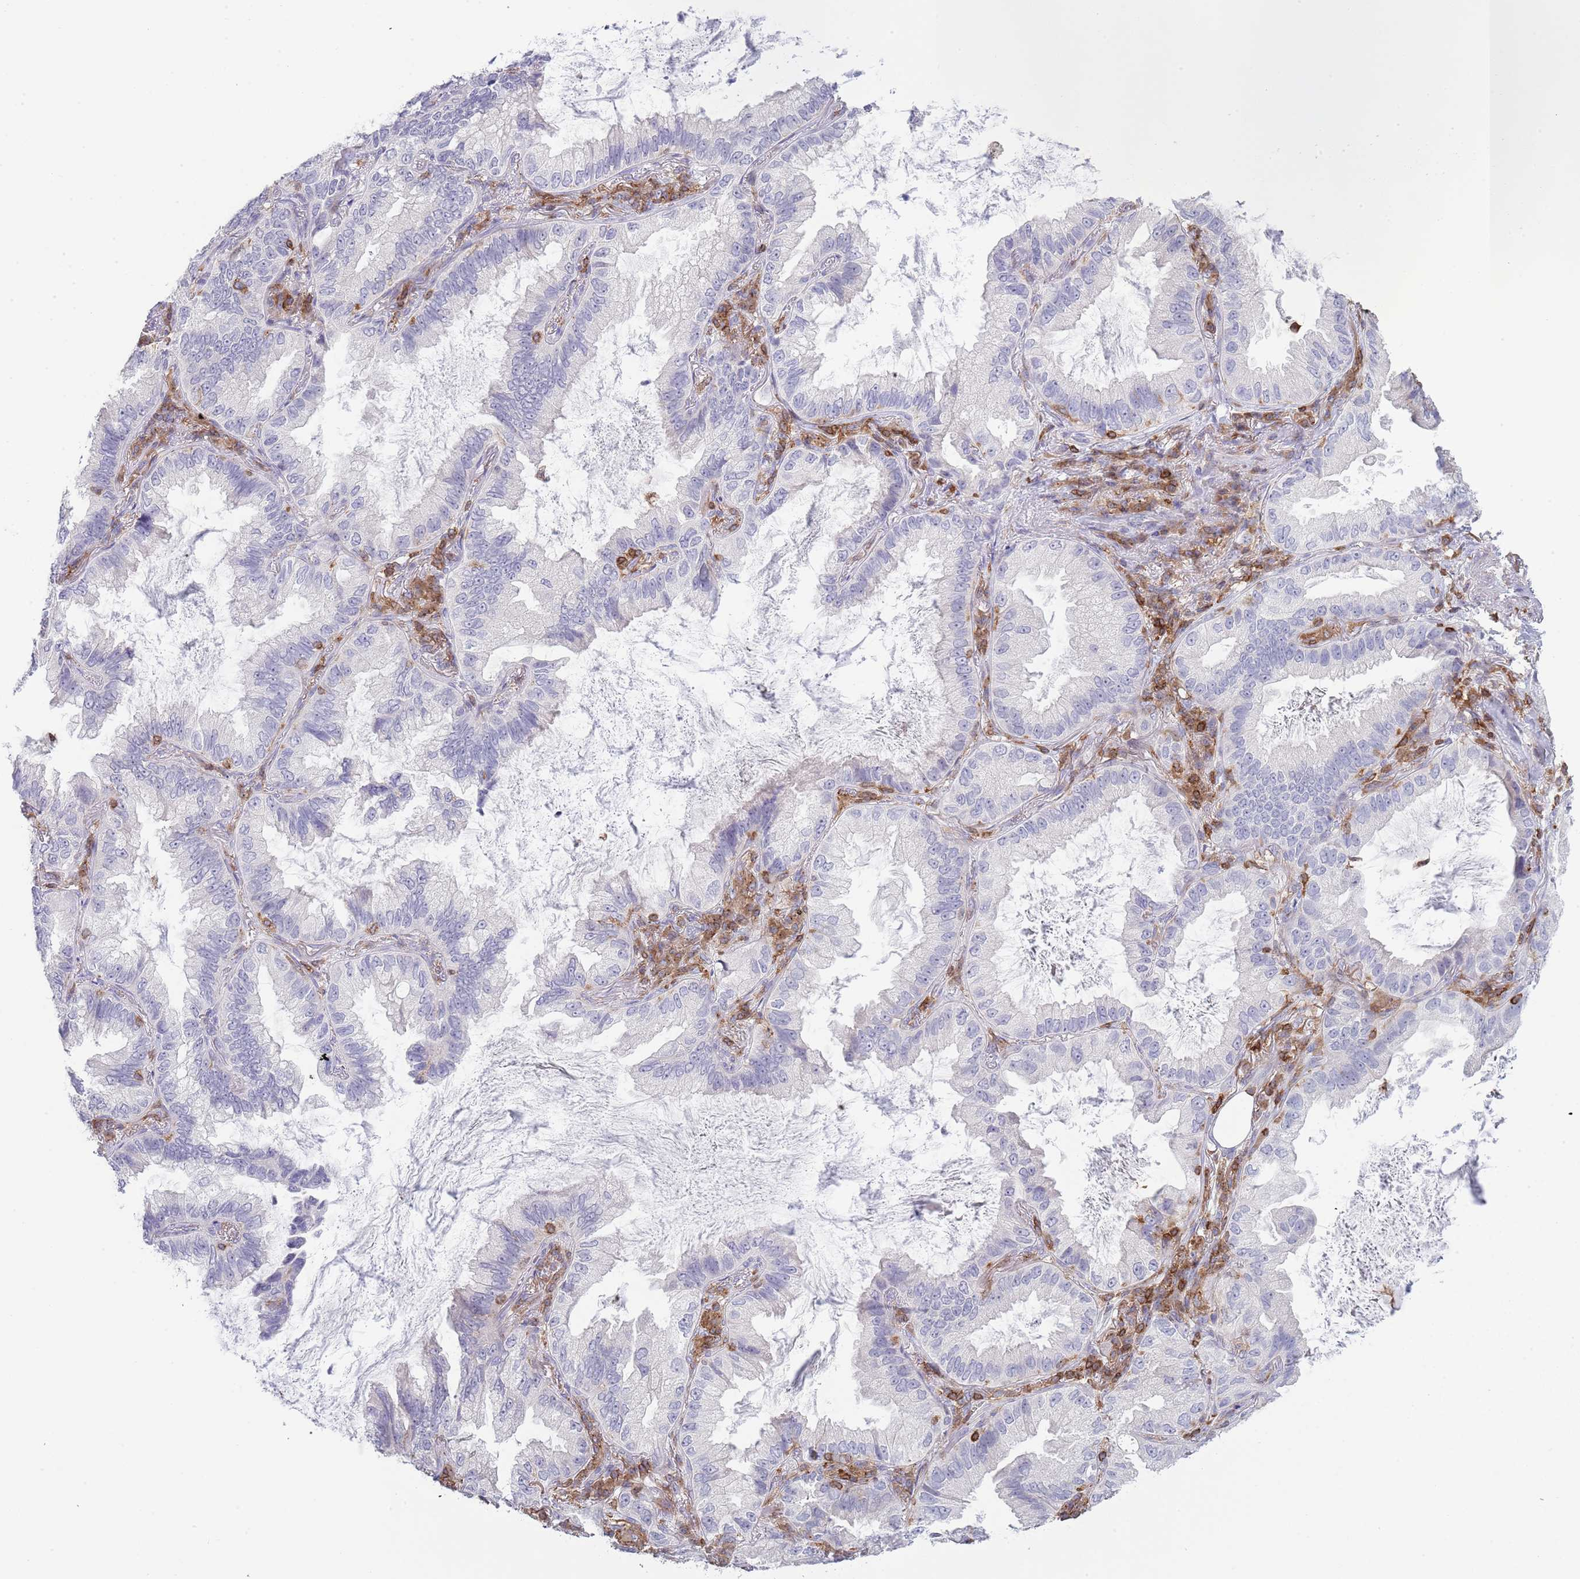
{"staining": {"intensity": "negative", "quantity": "none", "location": "none"}, "tissue": "lung cancer", "cell_type": "Tumor cells", "image_type": "cancer", "snomed": [{"axis": "morphology", "description": "Adenocarcinoma, NOS"}, {"axis": "topography", "description": "Lung"}], "caption": "Immunohistochemistry (IHC) of human adenocarcinoma (lung) shows no staining in tumor cells.", "gene": "LPXN", "patient": {"sex": "female", "age": 69}}